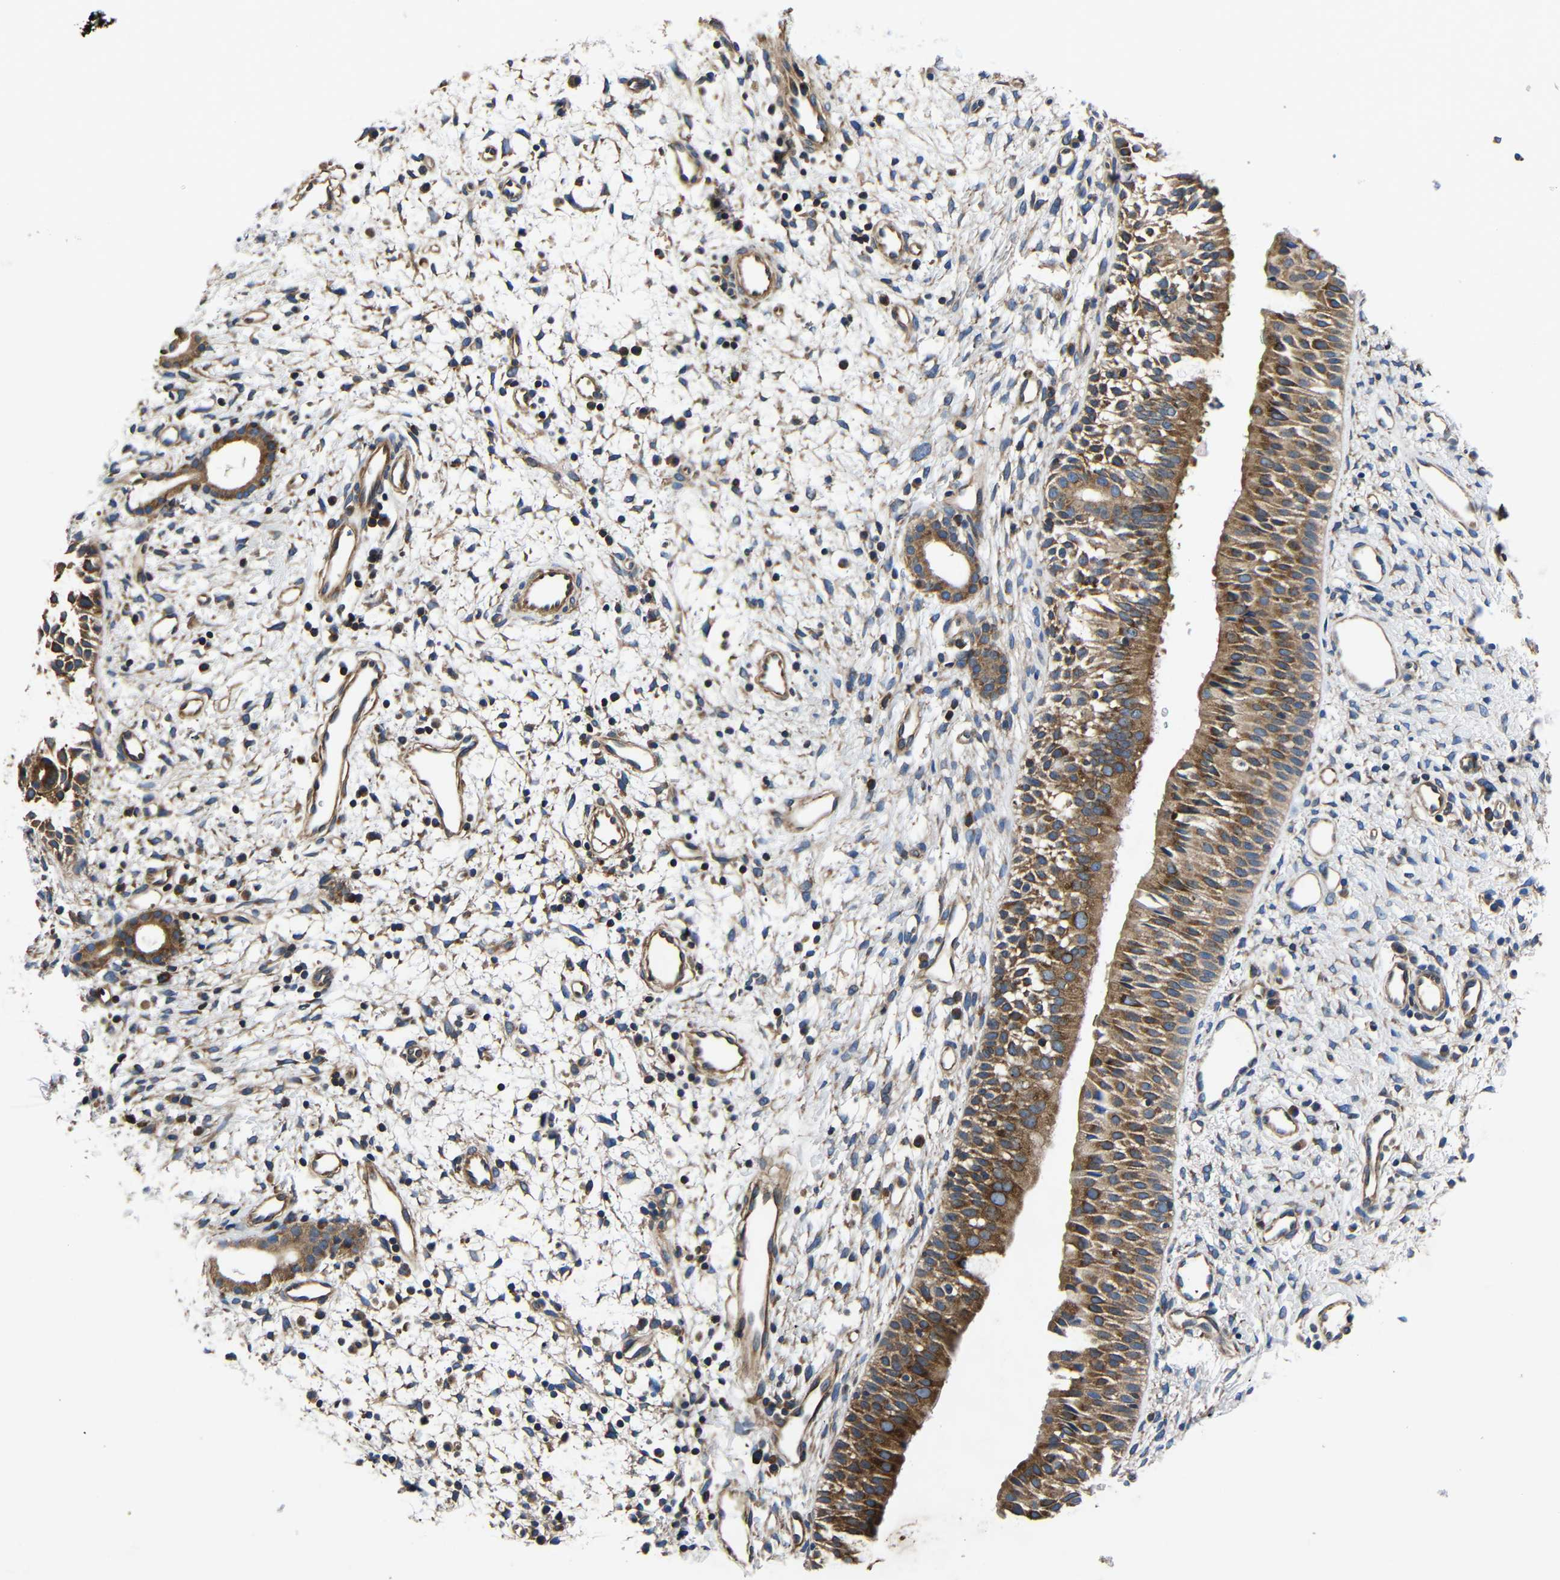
{"staining": {"intensity": "moderate", "quantity": ">75%", "location": "cytoplasmic/membranous"}, "tissue": "nasopharynx", "cell_type": "Respiratory epithelial cells", "image_type": "normal", "snomed": [{"axis": "morphology", "description": "Normal tissue, NOS"}, {"axis": "topography", "description": "Nasopharynx"}], "caption": "Immunohistochemical staining of normal nasopharynx displays moderate cytoplasmic/membranous protein staining in about >75% of respiratory epithelial cells. Immunohistochemistry stains the protein in brown and the nuclei are stained blue.", "gene": "CNR2", "patient": {"sex": "male", "age": 22}}